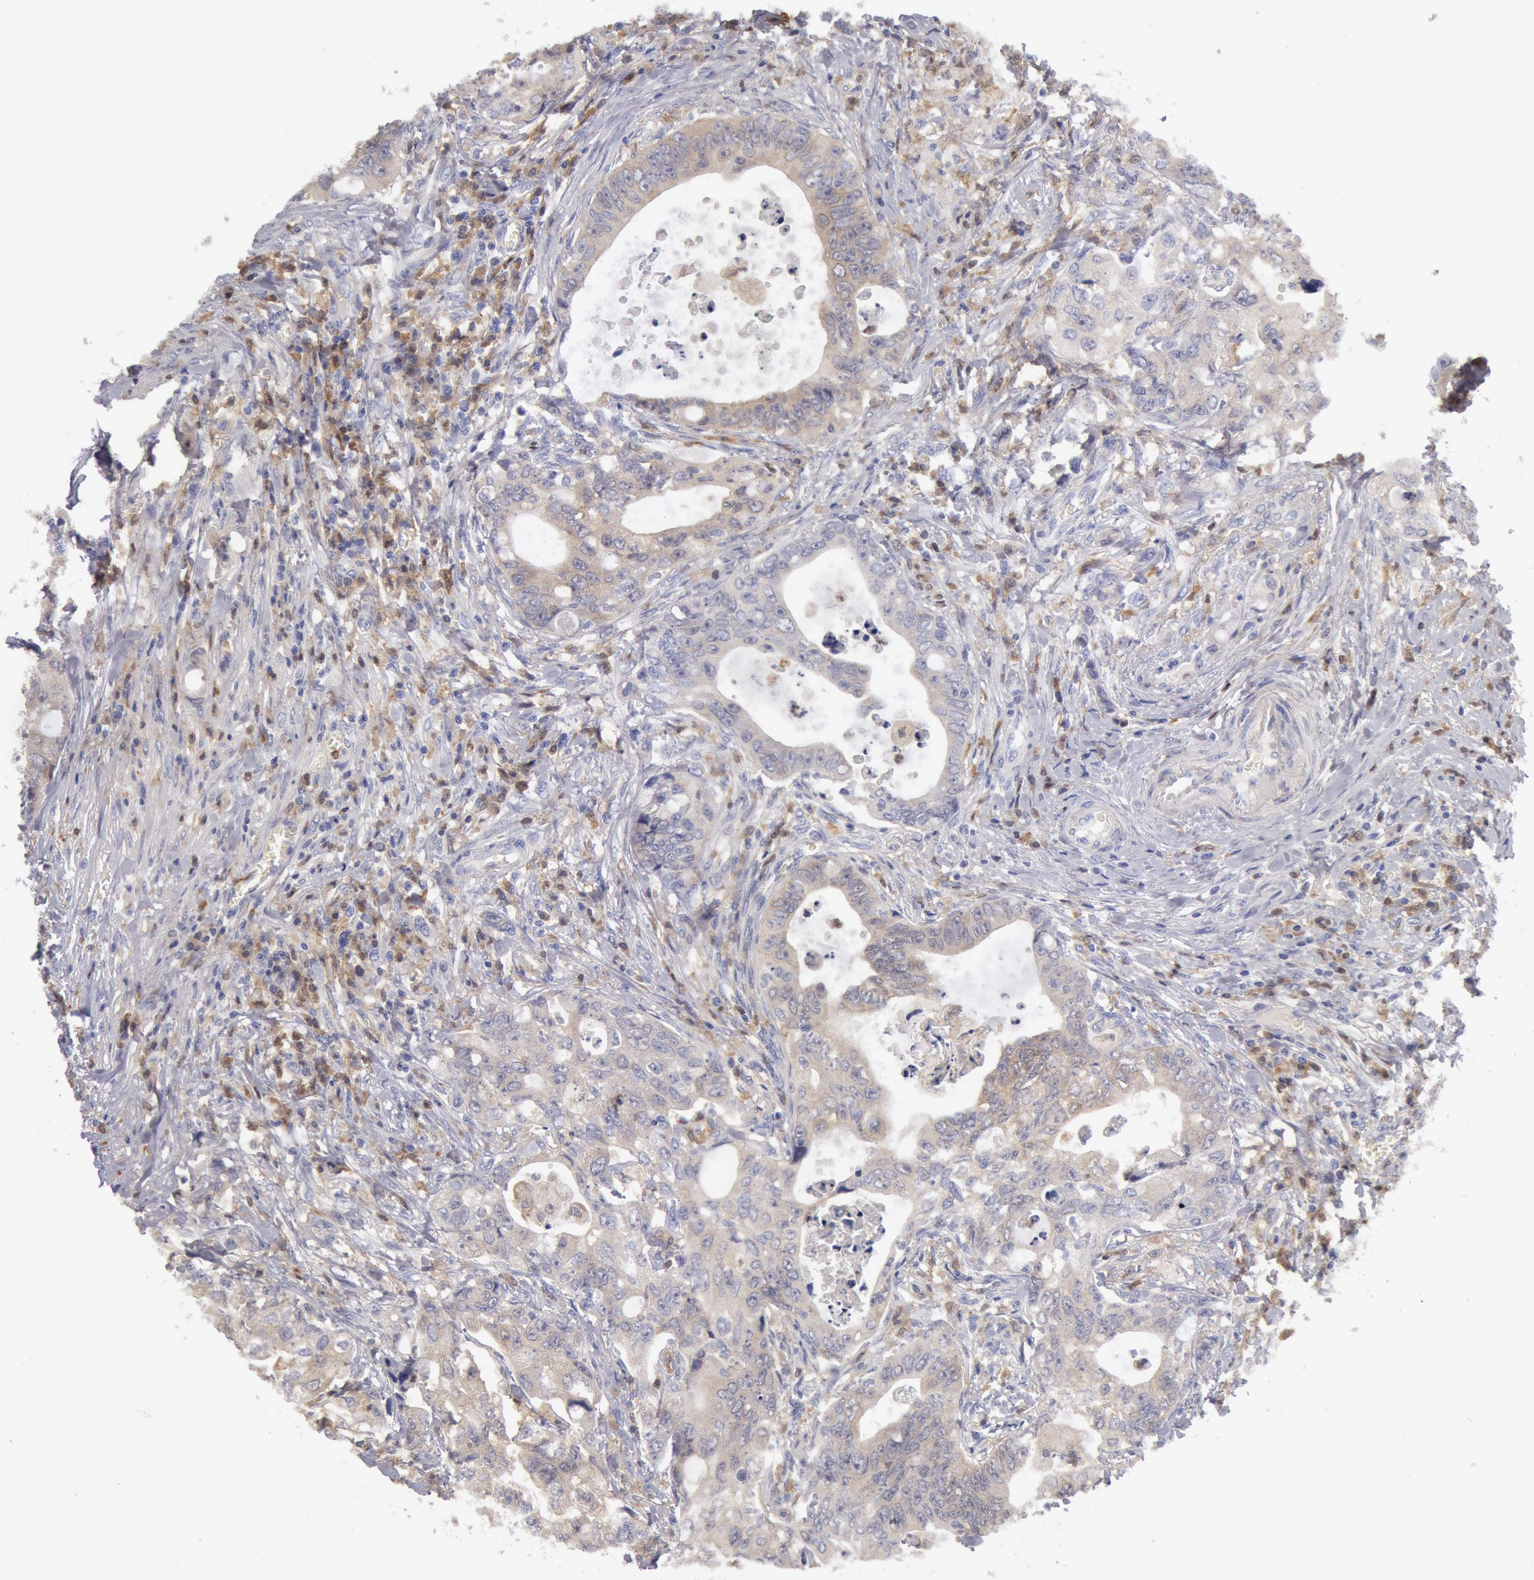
{"staining": {"intensity": "weak", "quantity": ">75%", "location": "cytoplasmic/membranous"}, "tissue": "colorectal cancer", "cell_type": "Tumor cells", "image_type": "cancer", "snomed": [{"axis": "morphology", "description": "Adenocarcinoma, NOS"}, {"axis": "topography", "description": "Rectum"}], "caption": "An IHC micrograph of tumor tissue is shown. Protein staining in brown highlights weak cytoplasmic/membranous positivity in colorectal adenocarcinoma within tumor cells.", "gene": "SYK", "patient": {"sex": "female", "age": 57}}